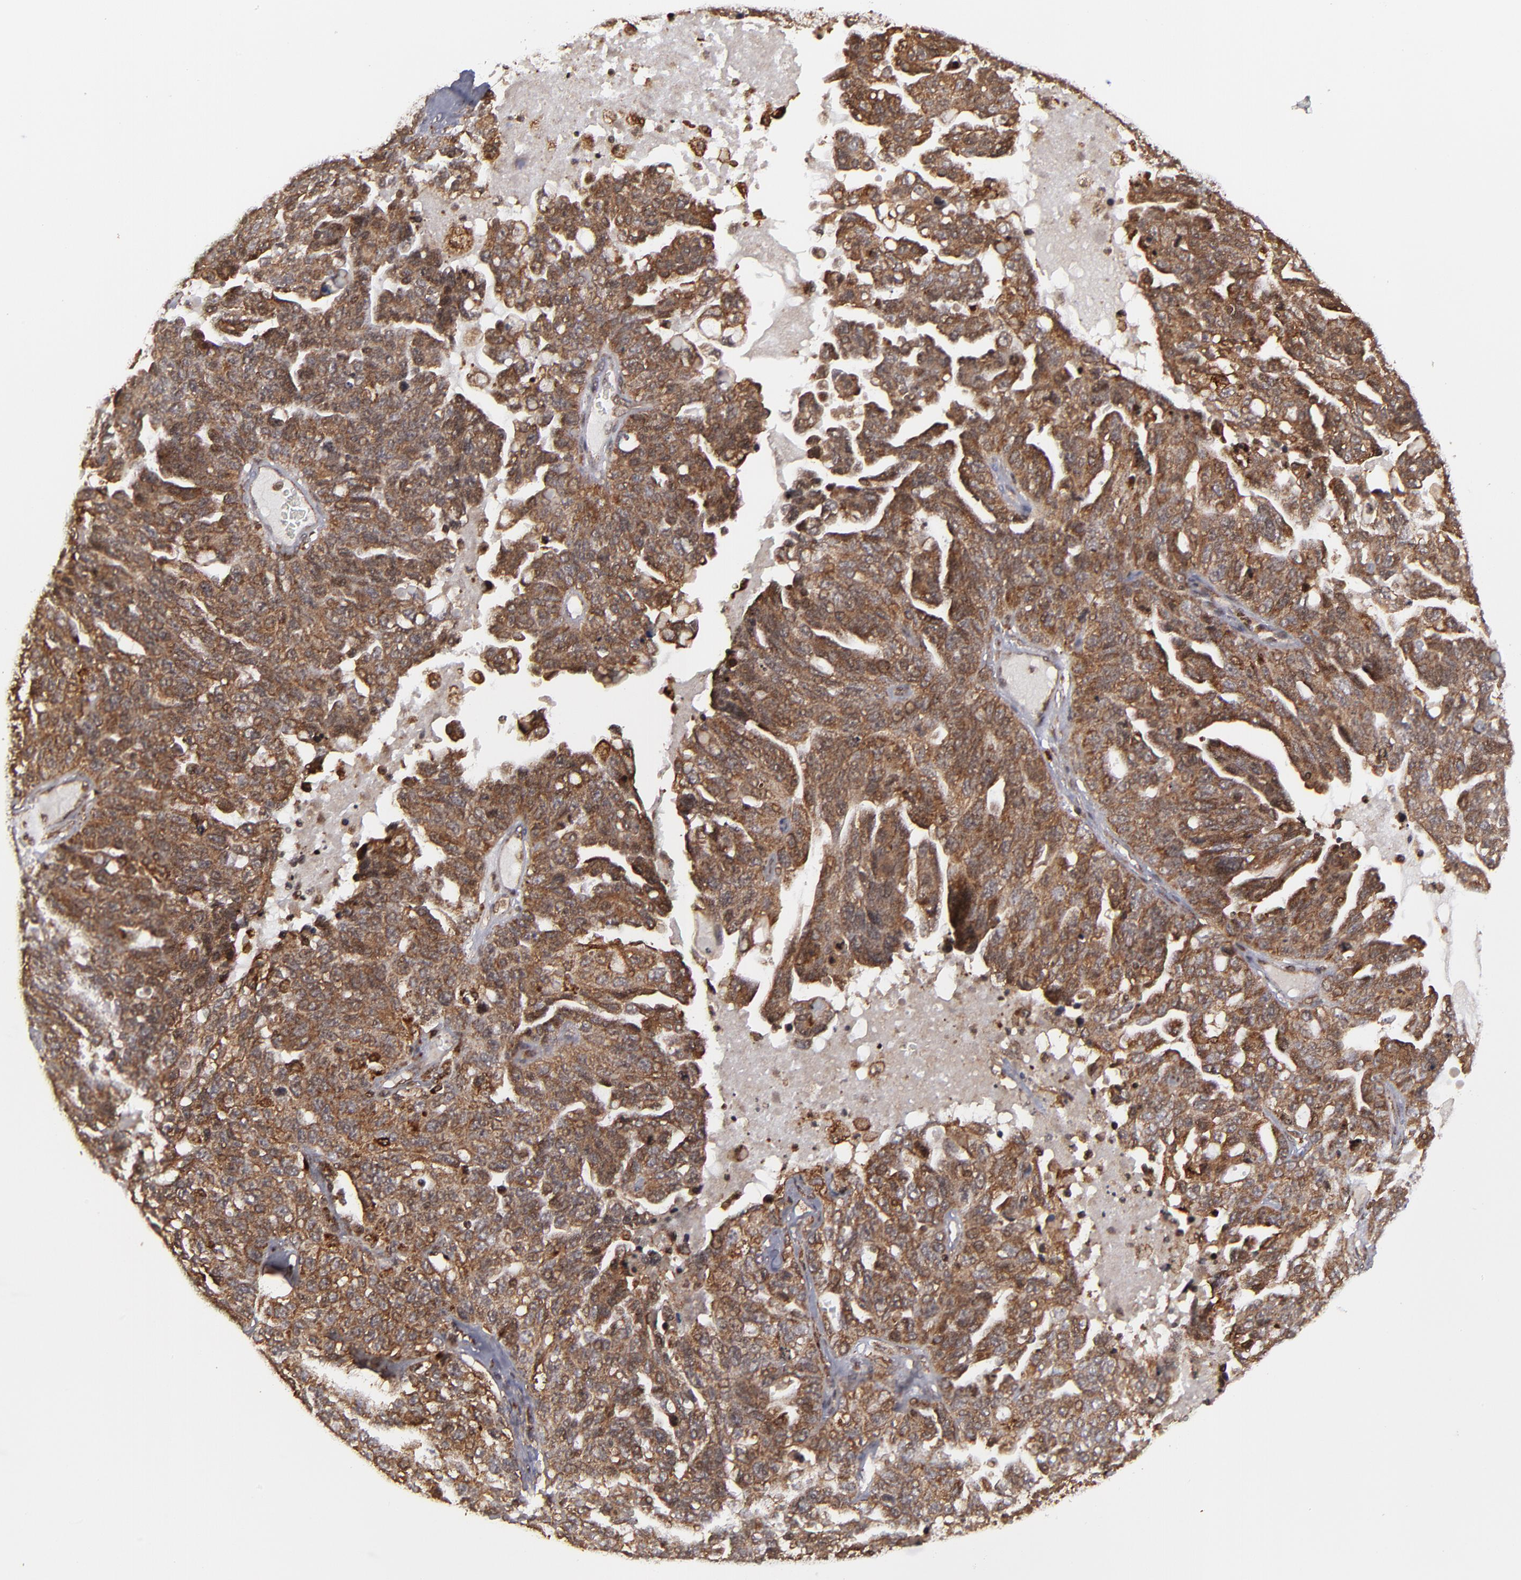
{"staining": {"intensity": "strong", "quantity": ">75%", "location": "cytoplasmic/membranous,nuclear"}, "tissue": "ovarian cancer", "cell_type": "Tumor cells", "image_type": "cancer", "snomed": [{"axis": "morphology", "description": "Cystadenocarcinoma, serous, NOS"}, {"axis": "topography", "description": "Ovary"}], "caption": "Human serous cystadenocarcinoma (ovarian) stained with a brown dye shows strong cytoplasmic/membranous and nuclear positive staining in about >75% of tumor cells.", "gene": "RGS6", "patient": {"sex": "female", "age": 71}}